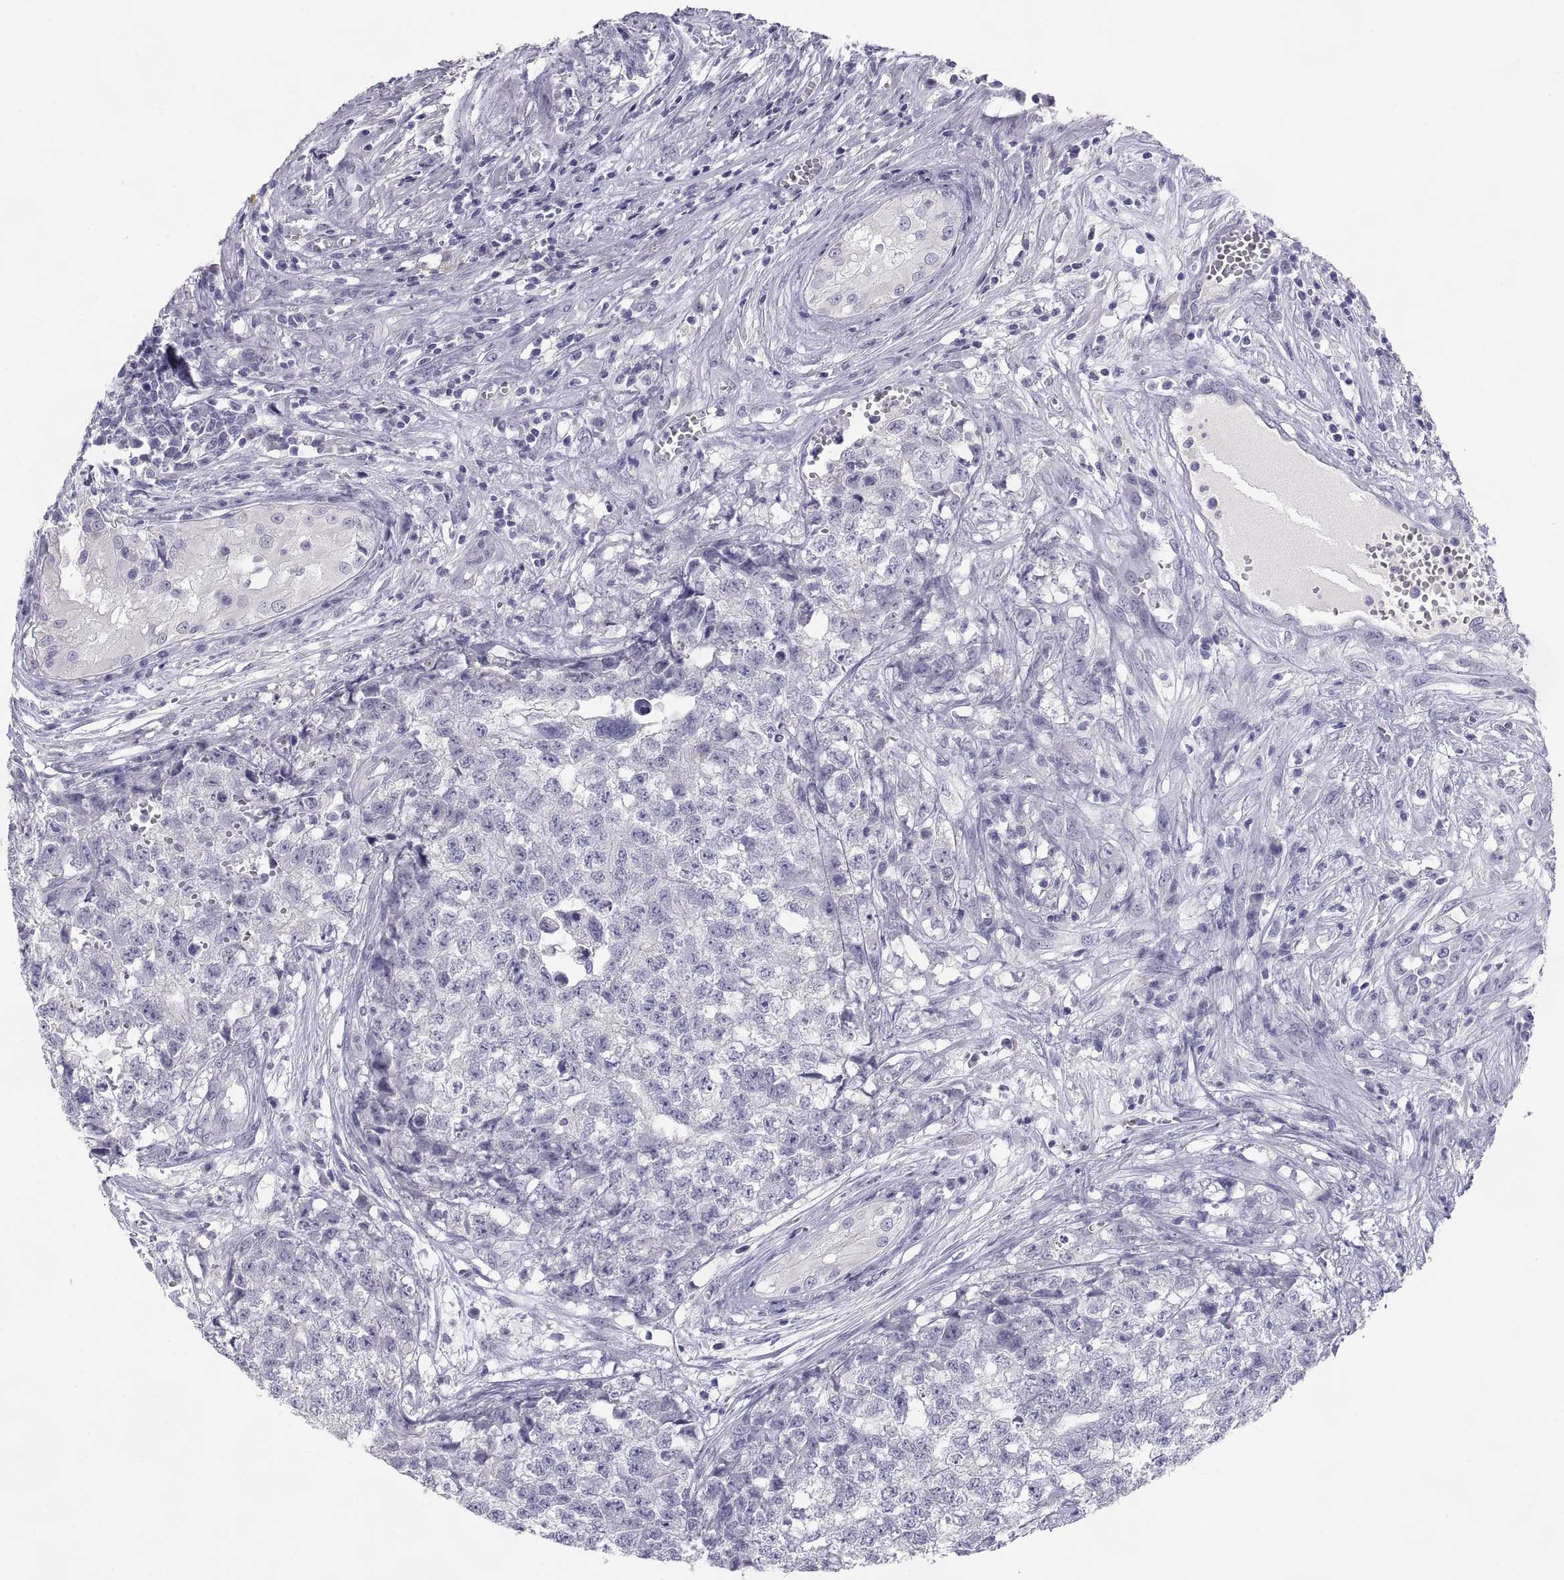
{"staining": {"intensity": "negative", "quantity": "none", "location": "none"}, "tissue": "testis cancer", "cell_type": "Tumor cells", "image_type": "cancer", "snomed": [{"axis": "morphology", "description": "Seminoma, NOS"}, {"axis": "morphology", "description": "Carcinoma, Embryonal, NOS"}, {"axis": "topography", "description": "Testis"}], "caption": "Photomicrograph shows no significant protein positivity in tumor cells of testis seminoma.", "gene": "TEX13A", "patient": {"sex": "male", "age": 22}}